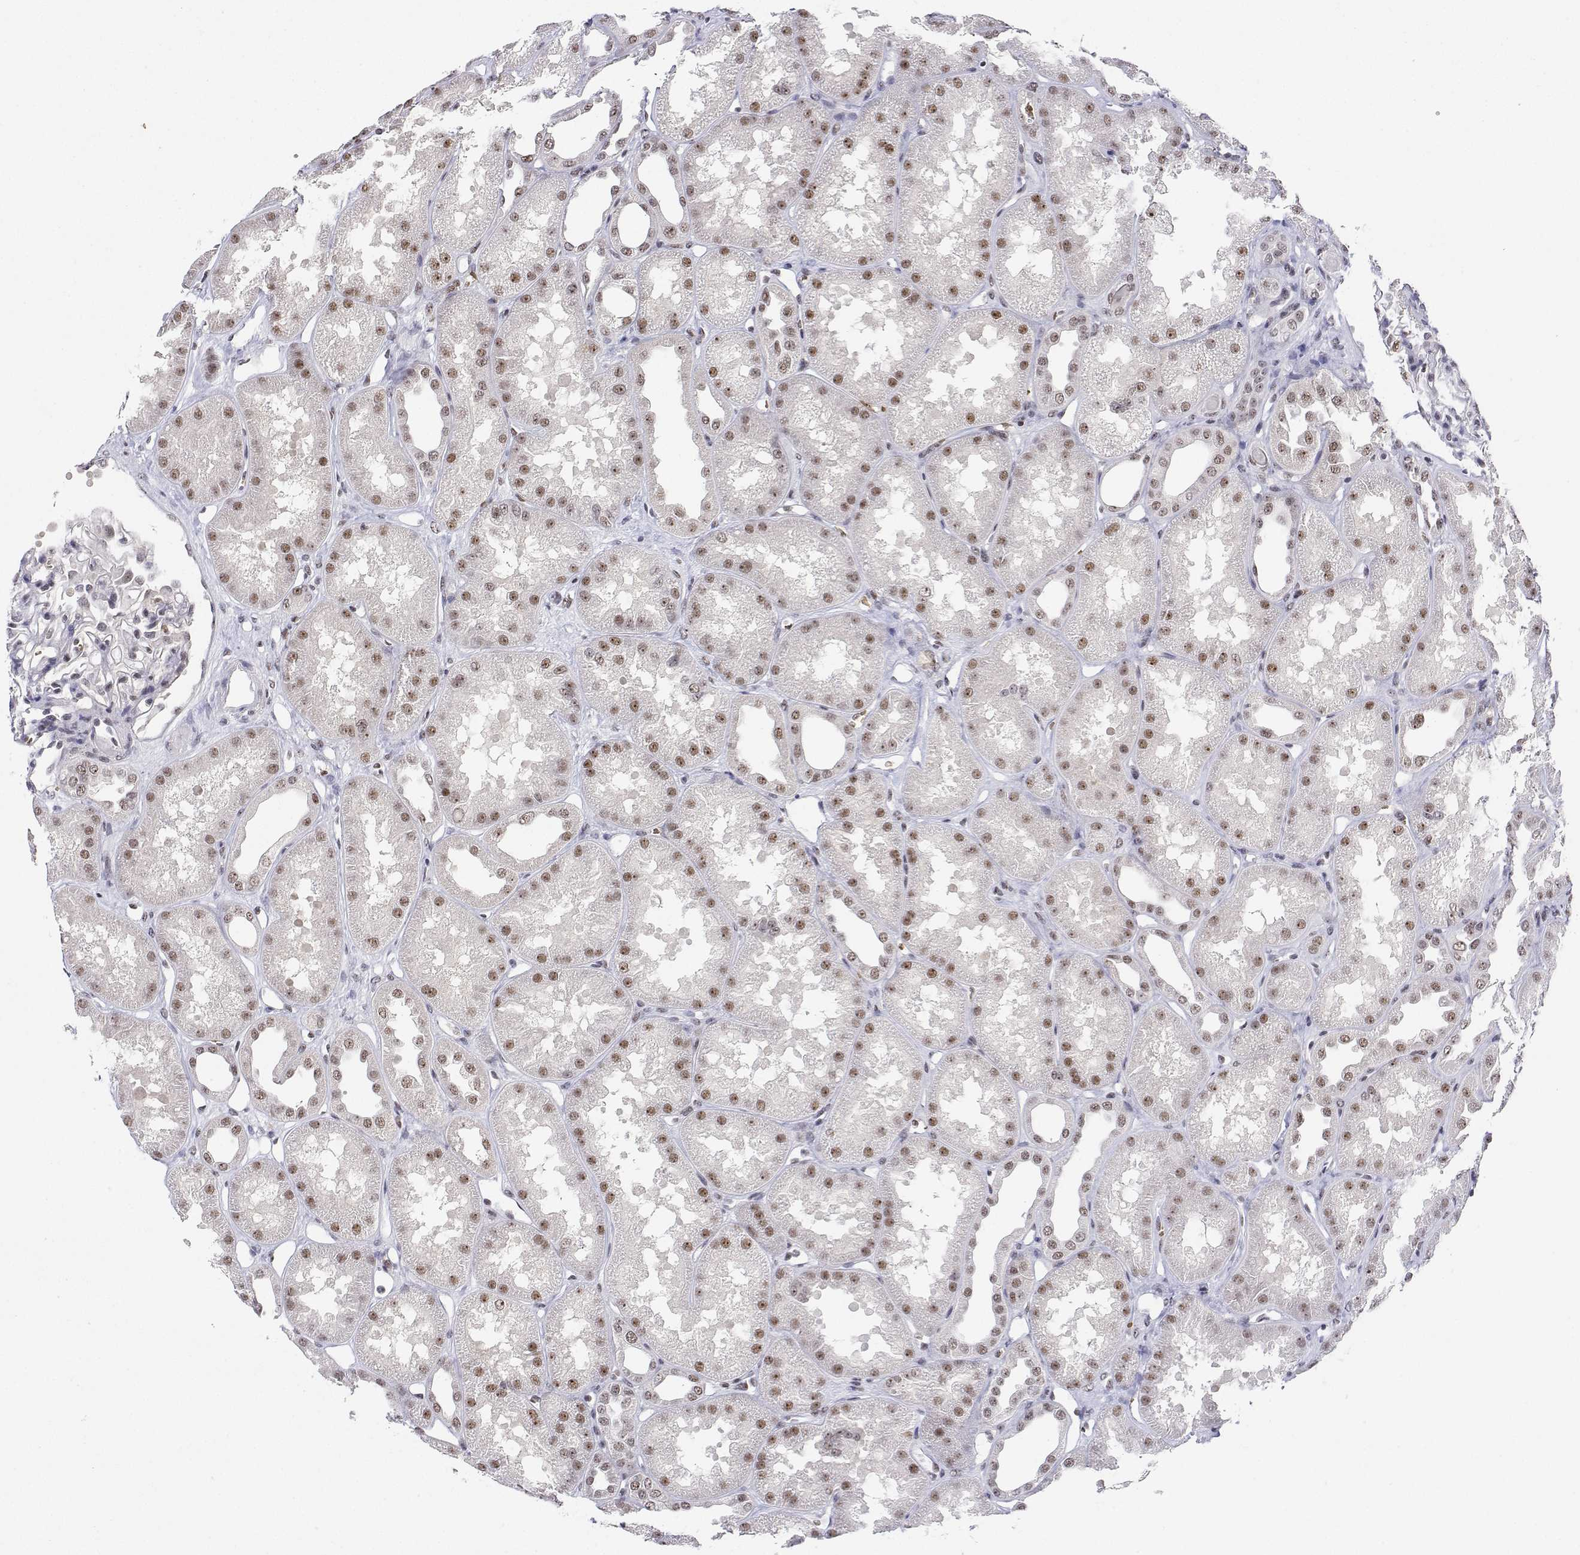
{"staining": {"intensity": "moderate", "quantity": "<25%", "location": "nuclear"}, "tissue": "kidney", "cell_type": "Cells in glomeruli", "image_type": "normal", "snomed": [{"axis": "morphology", "description": "Normal tissue, NOS"}, {"axis": "topography", "description": "Kidney"}], "caption": "Immunohistochemistry (IHC) micrograph of normal human kidney stained for a protein (brown), which reveals low levels of moderate nuclear expression in about <25% of cells in glomeruli.", "gene": "ADAR", "patient": {"sex": "male", "age": 61}}